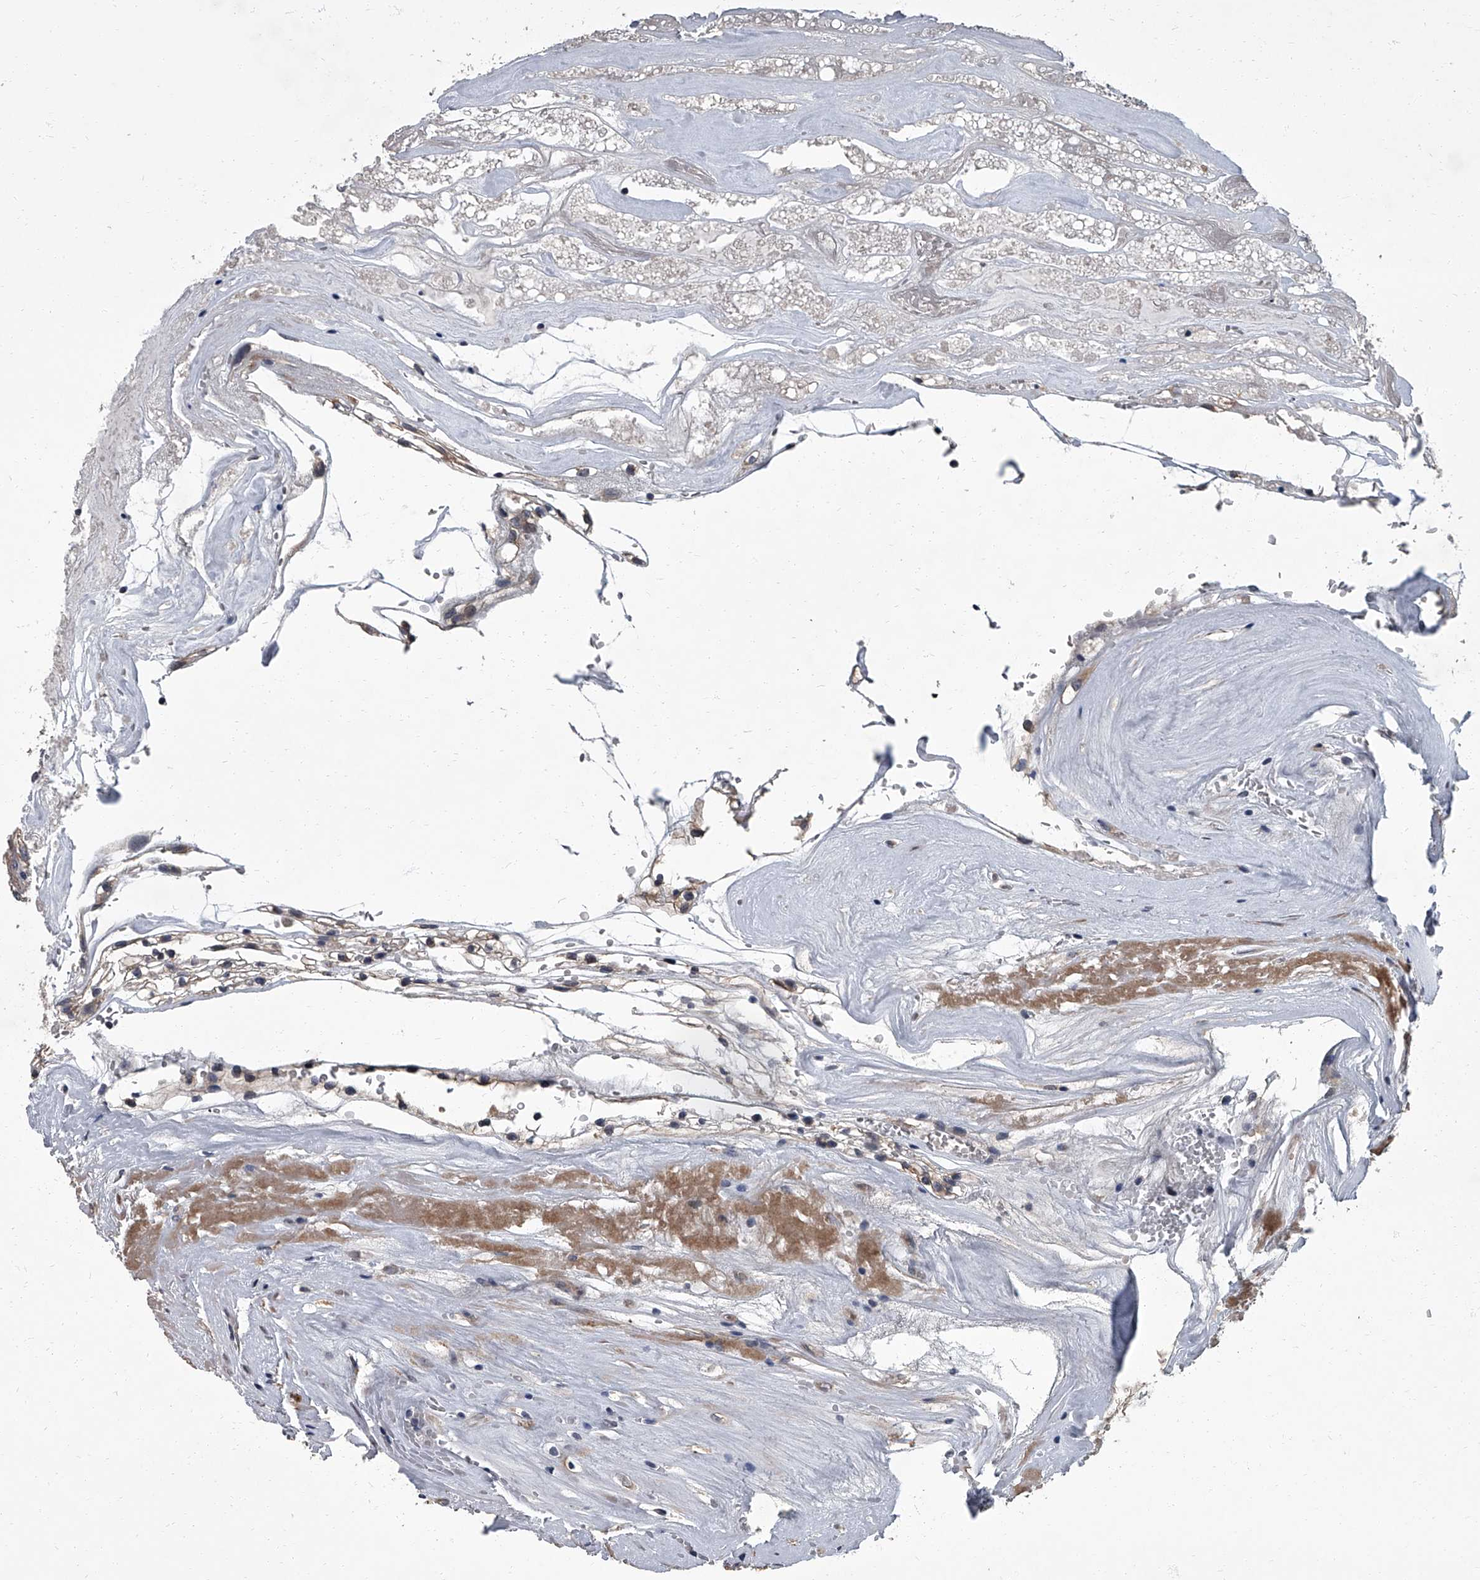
{"staining": {"intensity": "weak", "quantity": "<25%", "location": "cytoplasmic/membranous"}, "tissue": "renal cancer", "cell_type": "Tumor cells", "image_type": "cancer", "snomed": [{"axis": "morphology", "description": "Adenocarcinoma, NOS"}, {"axis": "topography", "description": "Kidney"}], "caption": "This is an IHC histopathology image of renal cancer. There is no staining in tumor cells.", "gene": "SIRT4", "patient": {"sex": "female", "age": 57}}